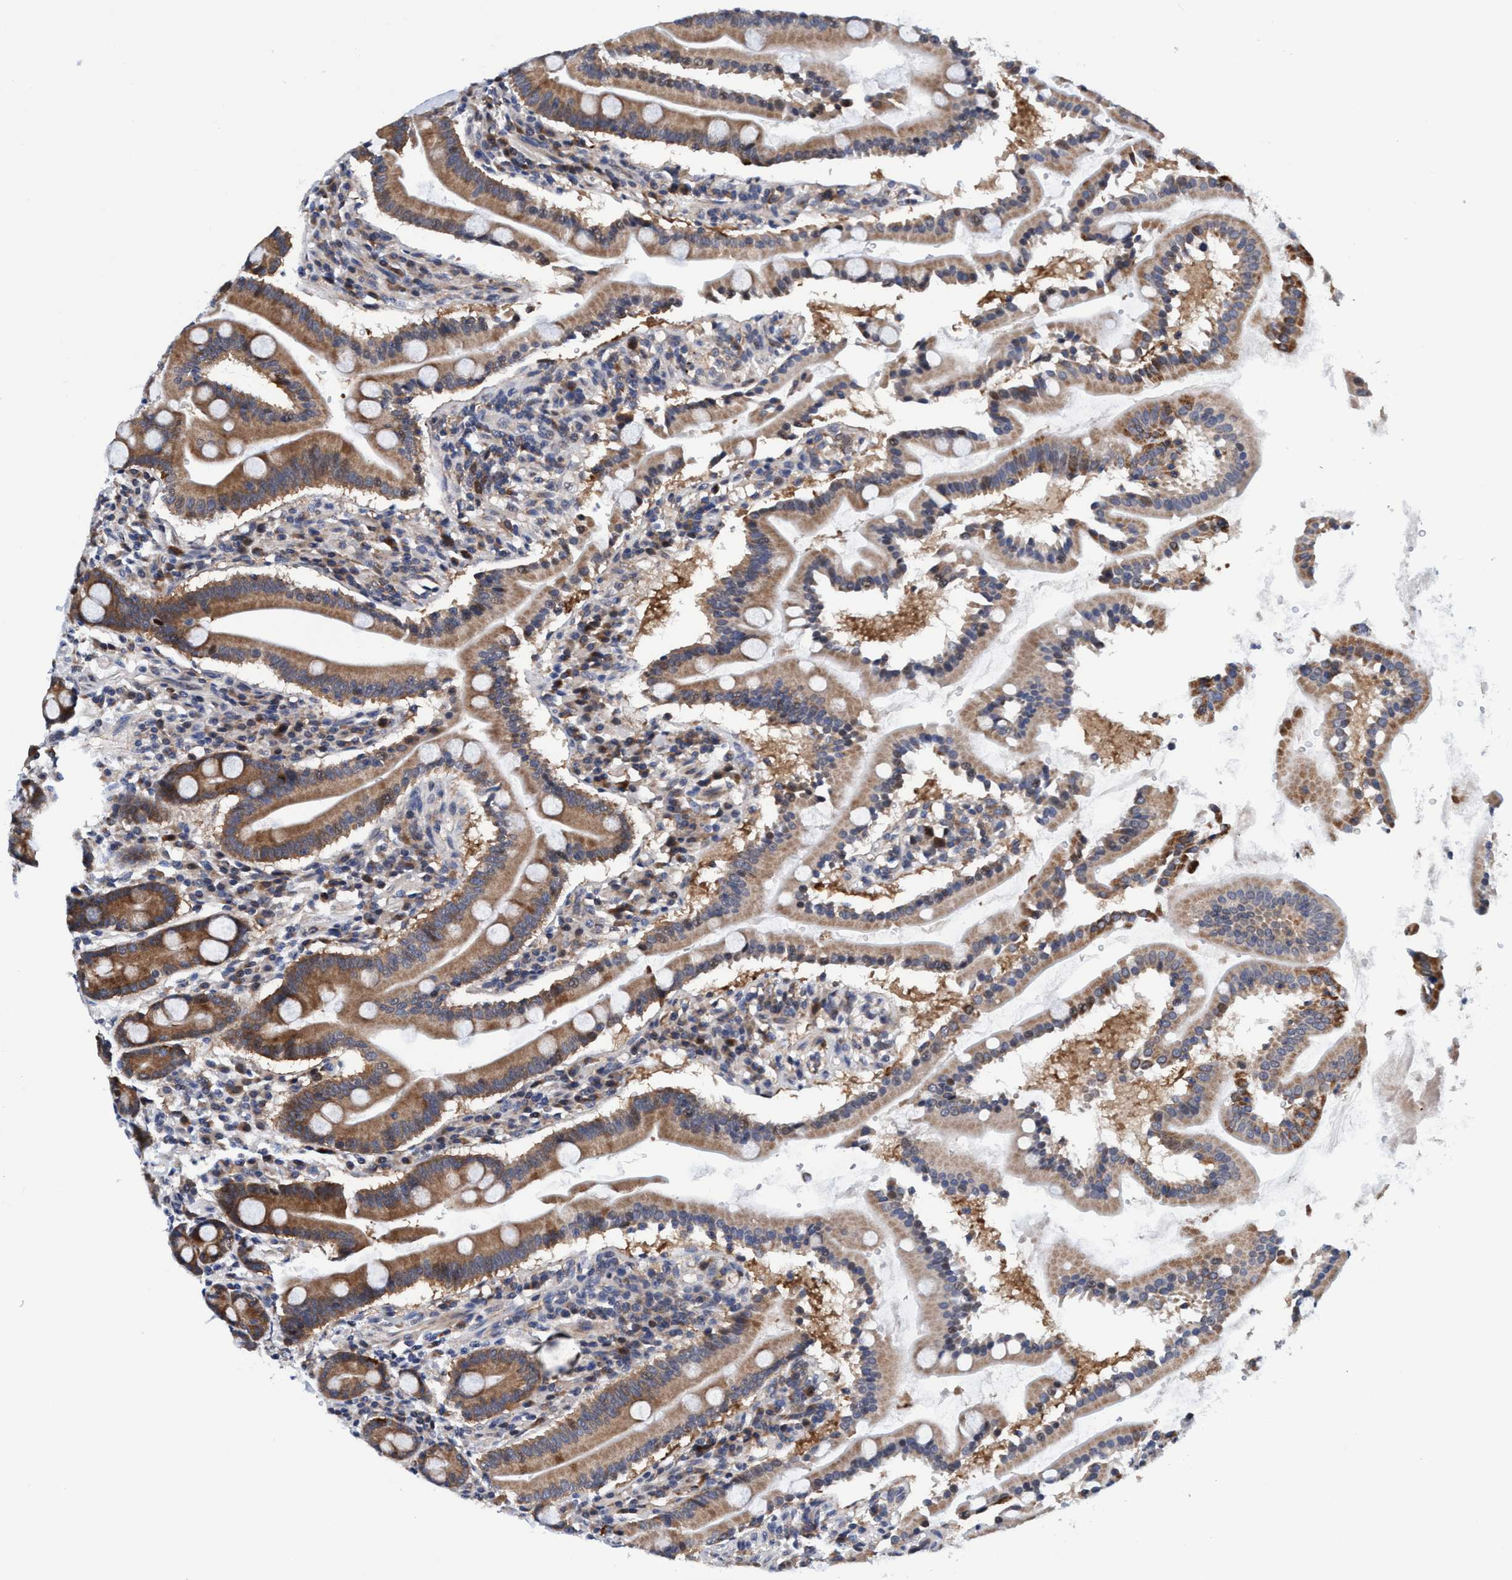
{"staining": {"intensity": "moderate", "quantity": ">75%", "location": "cytoplasmic/membranous"}, "tissue": "duodenum", "cell_type": "Glandular cells", "image_type": "normal", "snomed": [{"axis": "morphology", "description": "Normal tissue, NOS"}, {"axis": "topography", "description": "Duodenum"}], "caption": "Immunohistochemistry (IHC) photomicrograph of benign duodenum: human duodenum stained using immunohistochemistry (IHC) exhibits medium levels of moderate protein expression localized specifically in the cytoplasmic/membranous of glandular cells, appearing as a cytoplasmic/membranous brown color.", "gene": "AGAP2", "patient": {"sex": "male", "age": 50}}